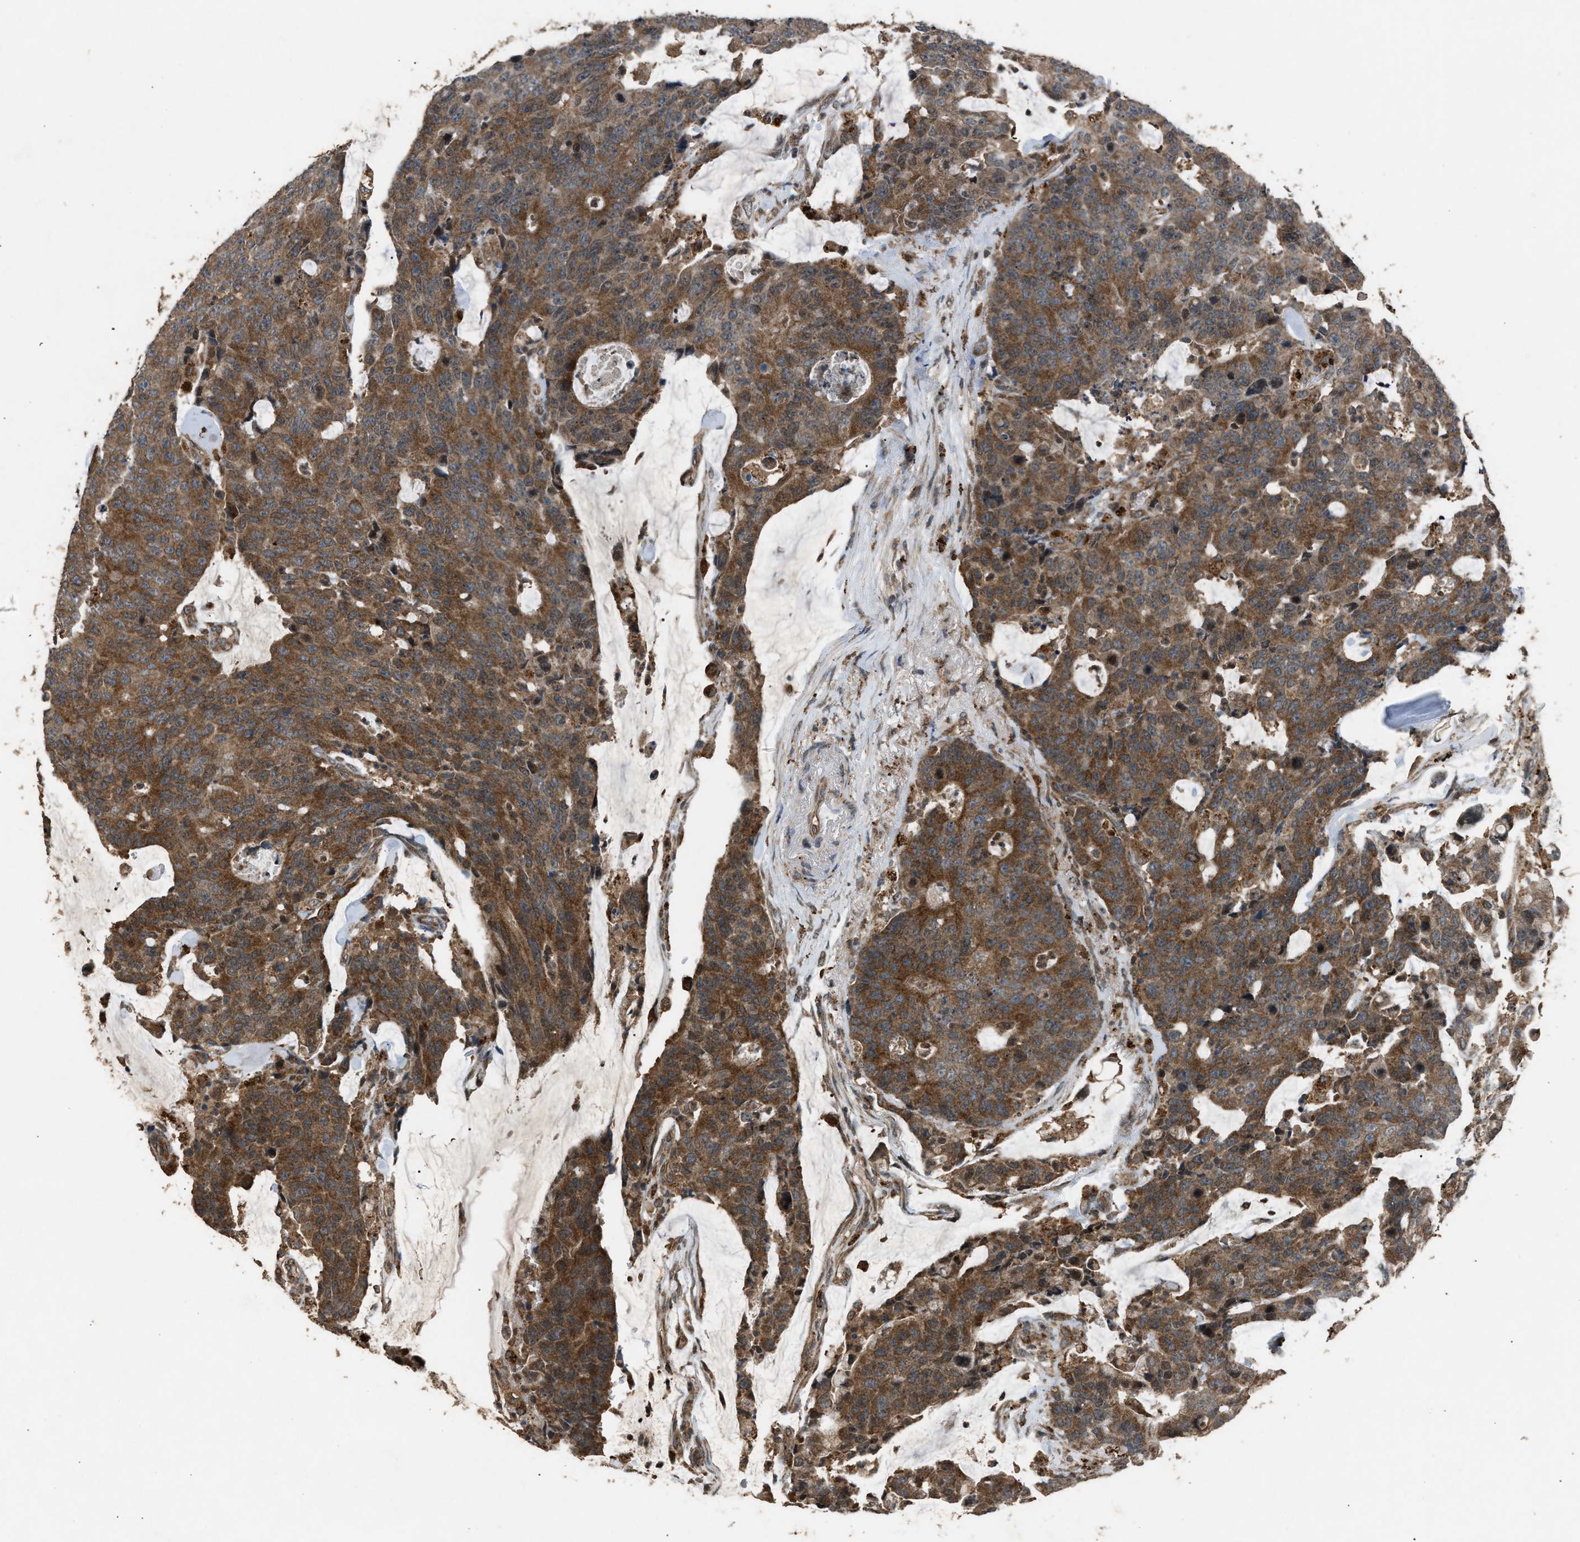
{"staining": {"intensity": "moderate", "quantity": ">75%", "location": "cytoplasmic/membranous"}, "tissue": "colorectal cancer", "cell_type": "Tumor cells", "image_type": "cancer", "snomed": [{"axis": "morphology", "description": "Adenocarcinoma, NOS"}, {"axis": "topography", "description": "Colon"}], "caption": "Immunohistochemistry staining of colorectal adenocarcinoma, which exhibits medium levels of moderate cytoplasmic/membranous positivity in about >75% of tumor cells indicating moderate cytoplasmic/membranous protein positivity. The staining was performed using DAB (3,3'-diaminobenzidine) (brown) for protein detection and nuclei were counterstained in hematoxylin (blue).", "gene": "PSMD1", "patient": {"sex": "female", "age": 86}}